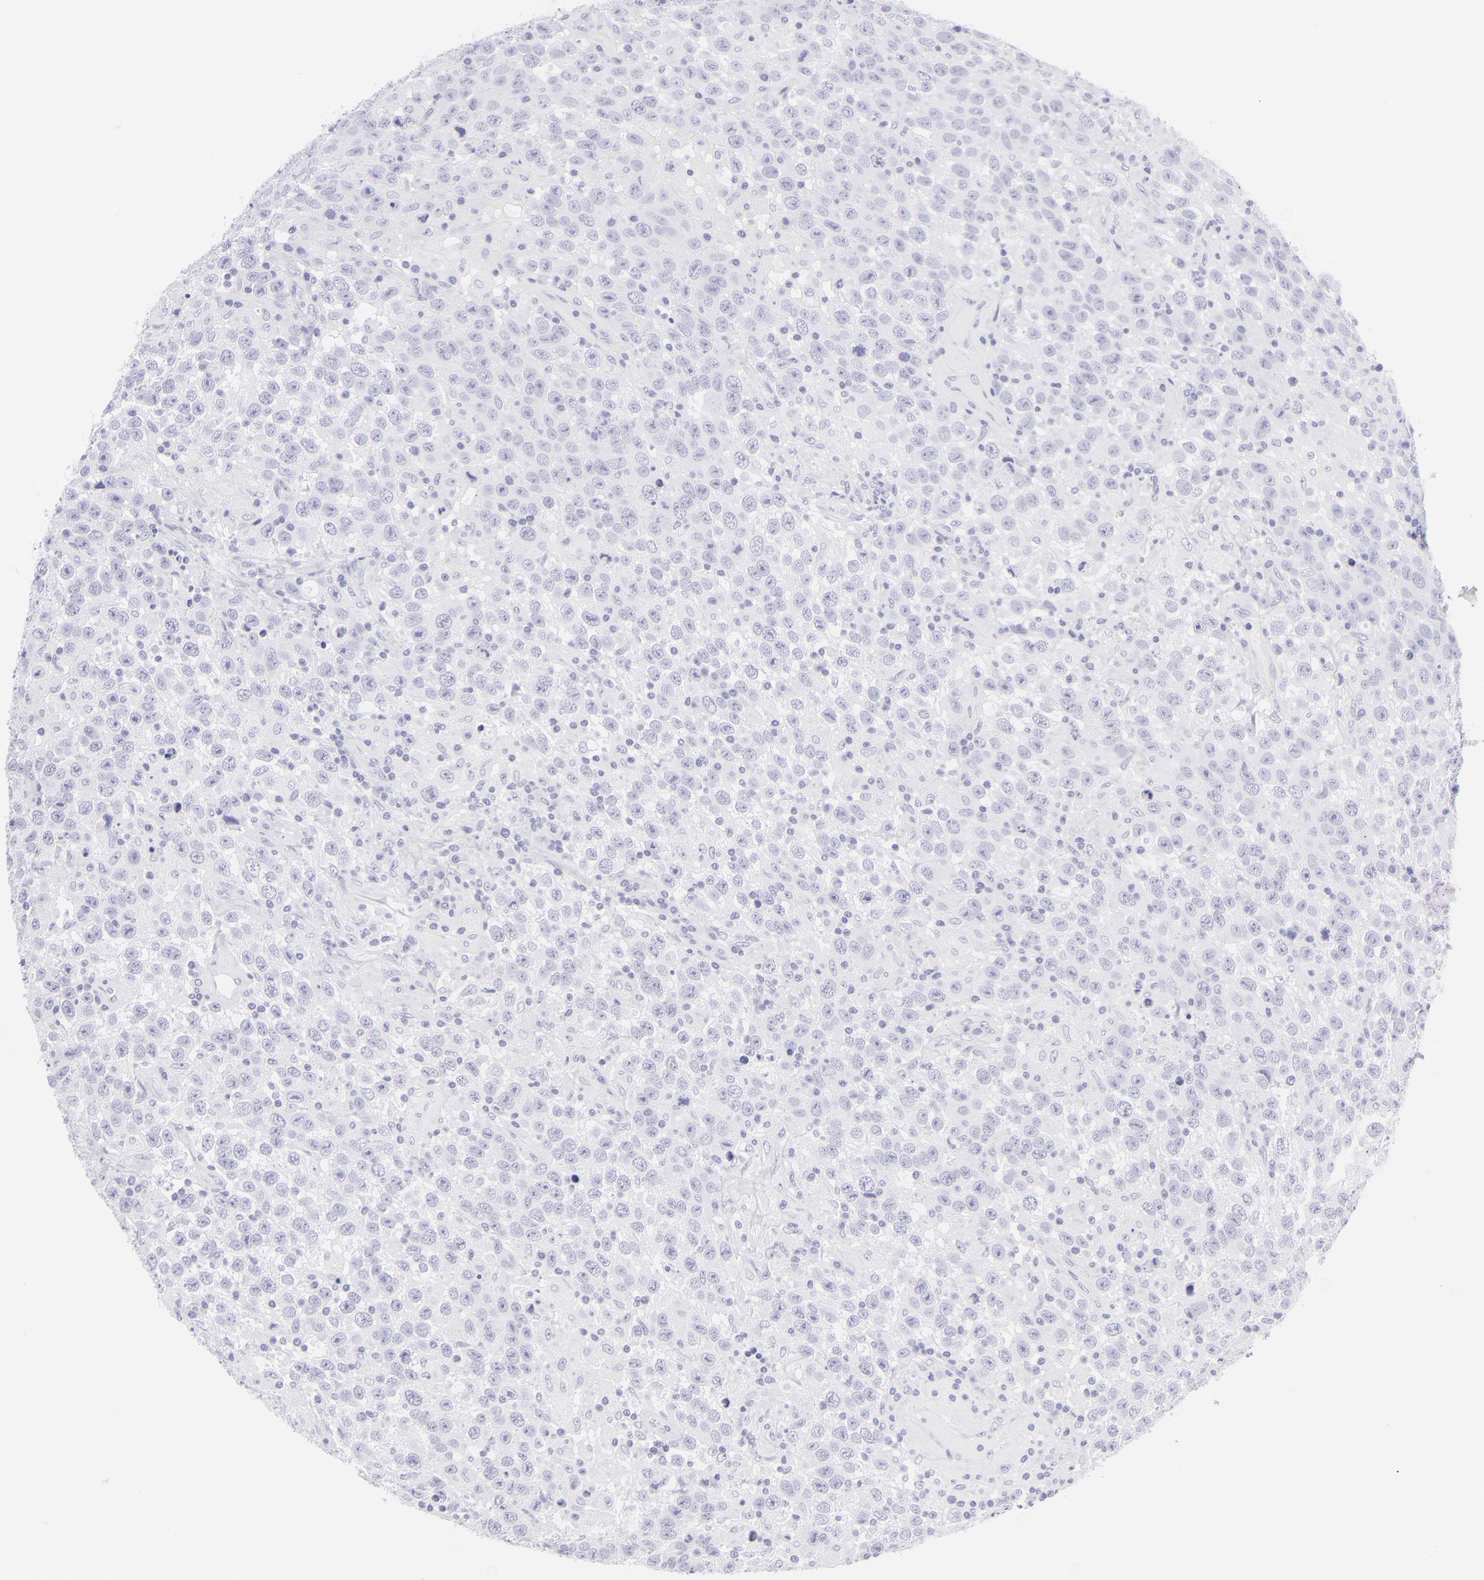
{"staining": {"intensity": "negative", "quantity": "none", "location": "none"}, "tissue": "testis cancer", "cell_type": "Tumor cells", "image_type": "cancer", "snomed": [{"axis": "morphology", "description": "Seminoma, NOS"}, {"axis": "topography", "description": "Testis"}], "caption": "Immunohistochemical staining of human testis seminoma reveals no significant staining in tumor cells.", "gene": "CNP", "patient": {"sex": "male", "age": 41}}